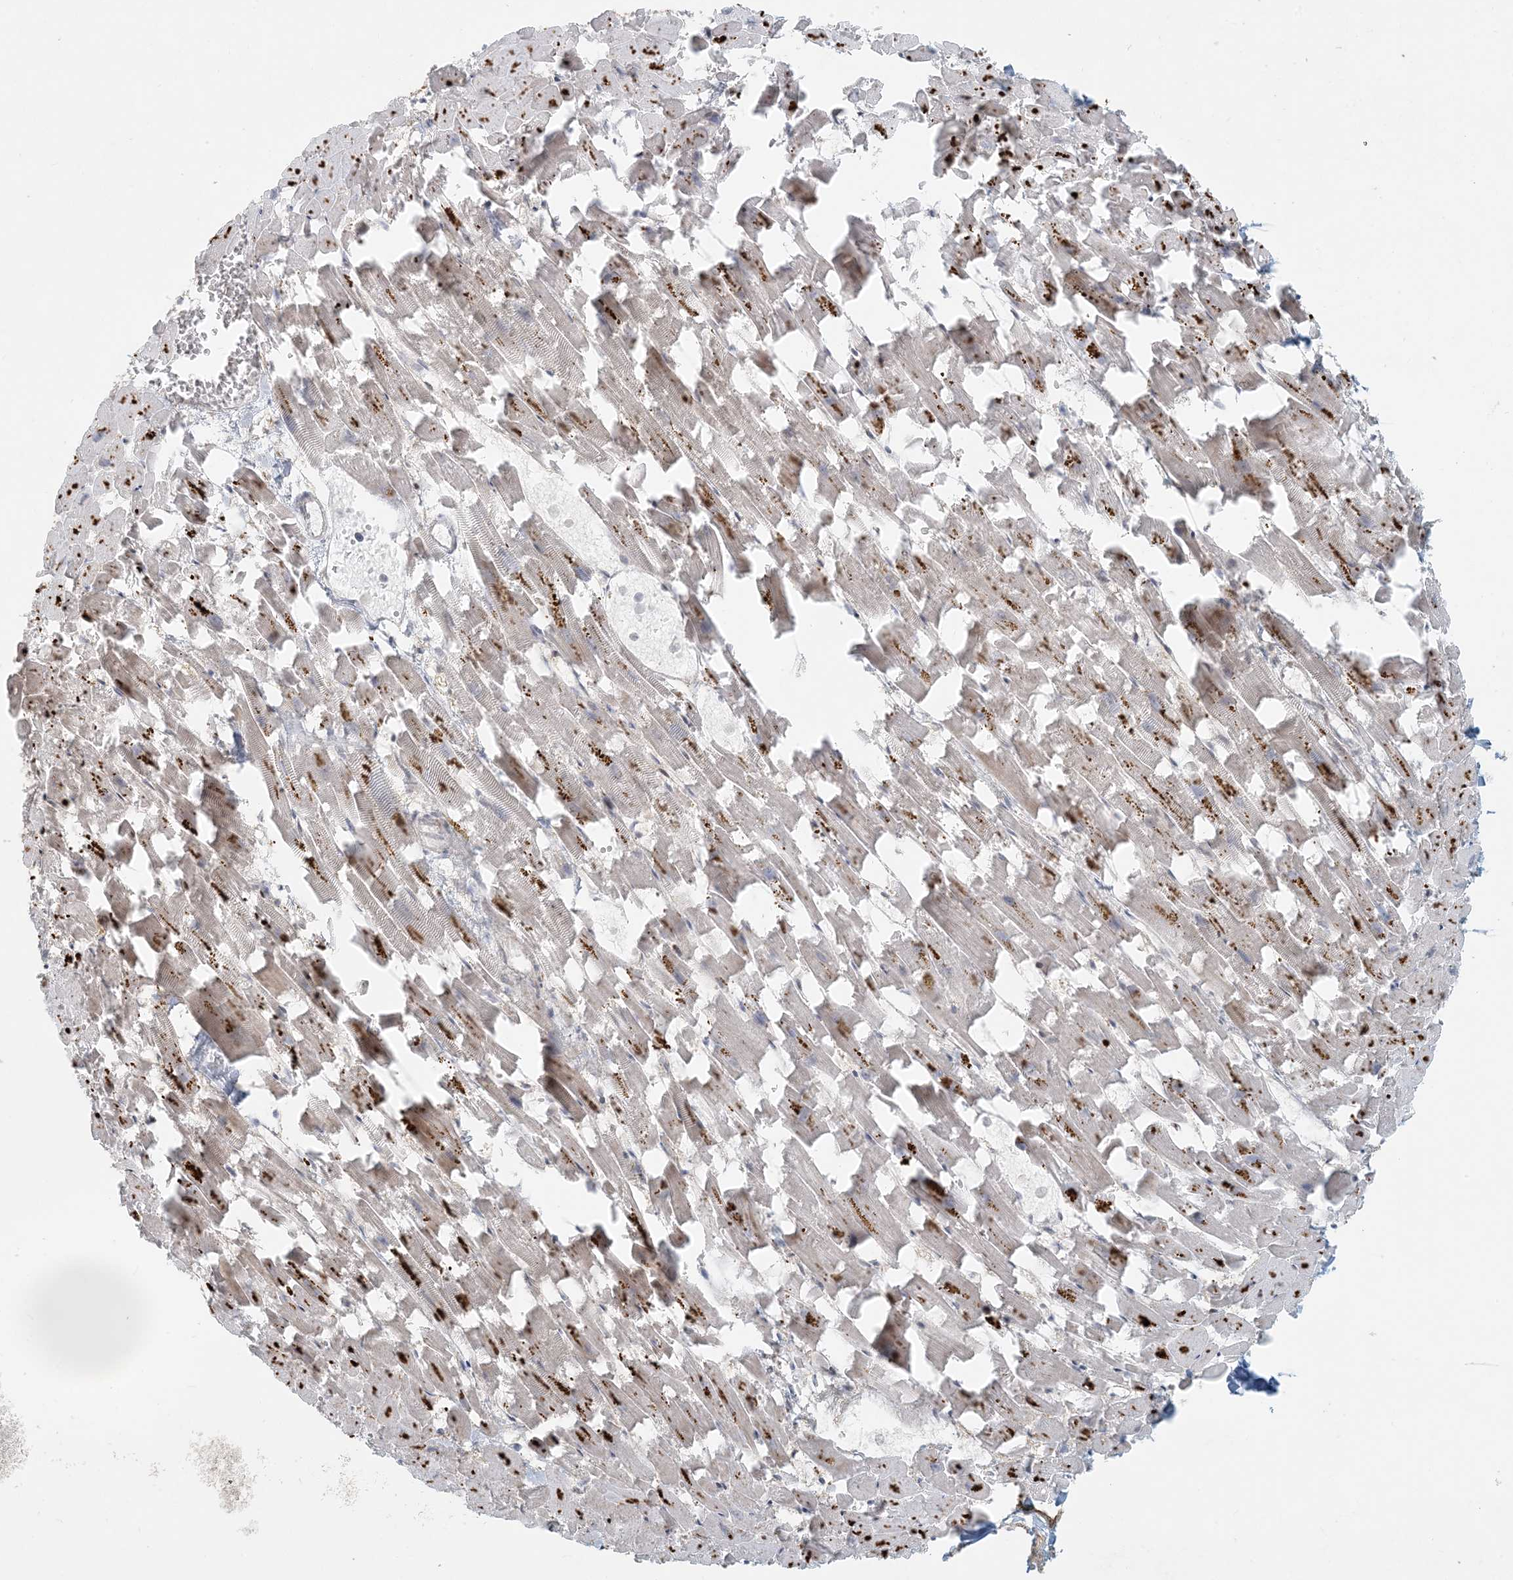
{"staining": {"intensity": "moderate", "quantity": "25%-75%", "location": "cytoplasmic/membranous"}, "tissue": "heart muscle", "cell_type": "Cardiomyocytes", "image_type": "normal", "snomed": [{"axis": "morphology", "description": "Normal tissue, NOS"}, {"axis": "topography", "description": "Heart"}], "caption": "Heart muscle was stained to show a protein in brown. There is medium levels of moderate cytoplasmic/membranous staining in approximately 25%-75% of cardiomyocytes. (Brightfield microscopy of DAB IHC at high magnification).", "gene": "BCORL1", "patient": {"sex": "female", "age": 64}}